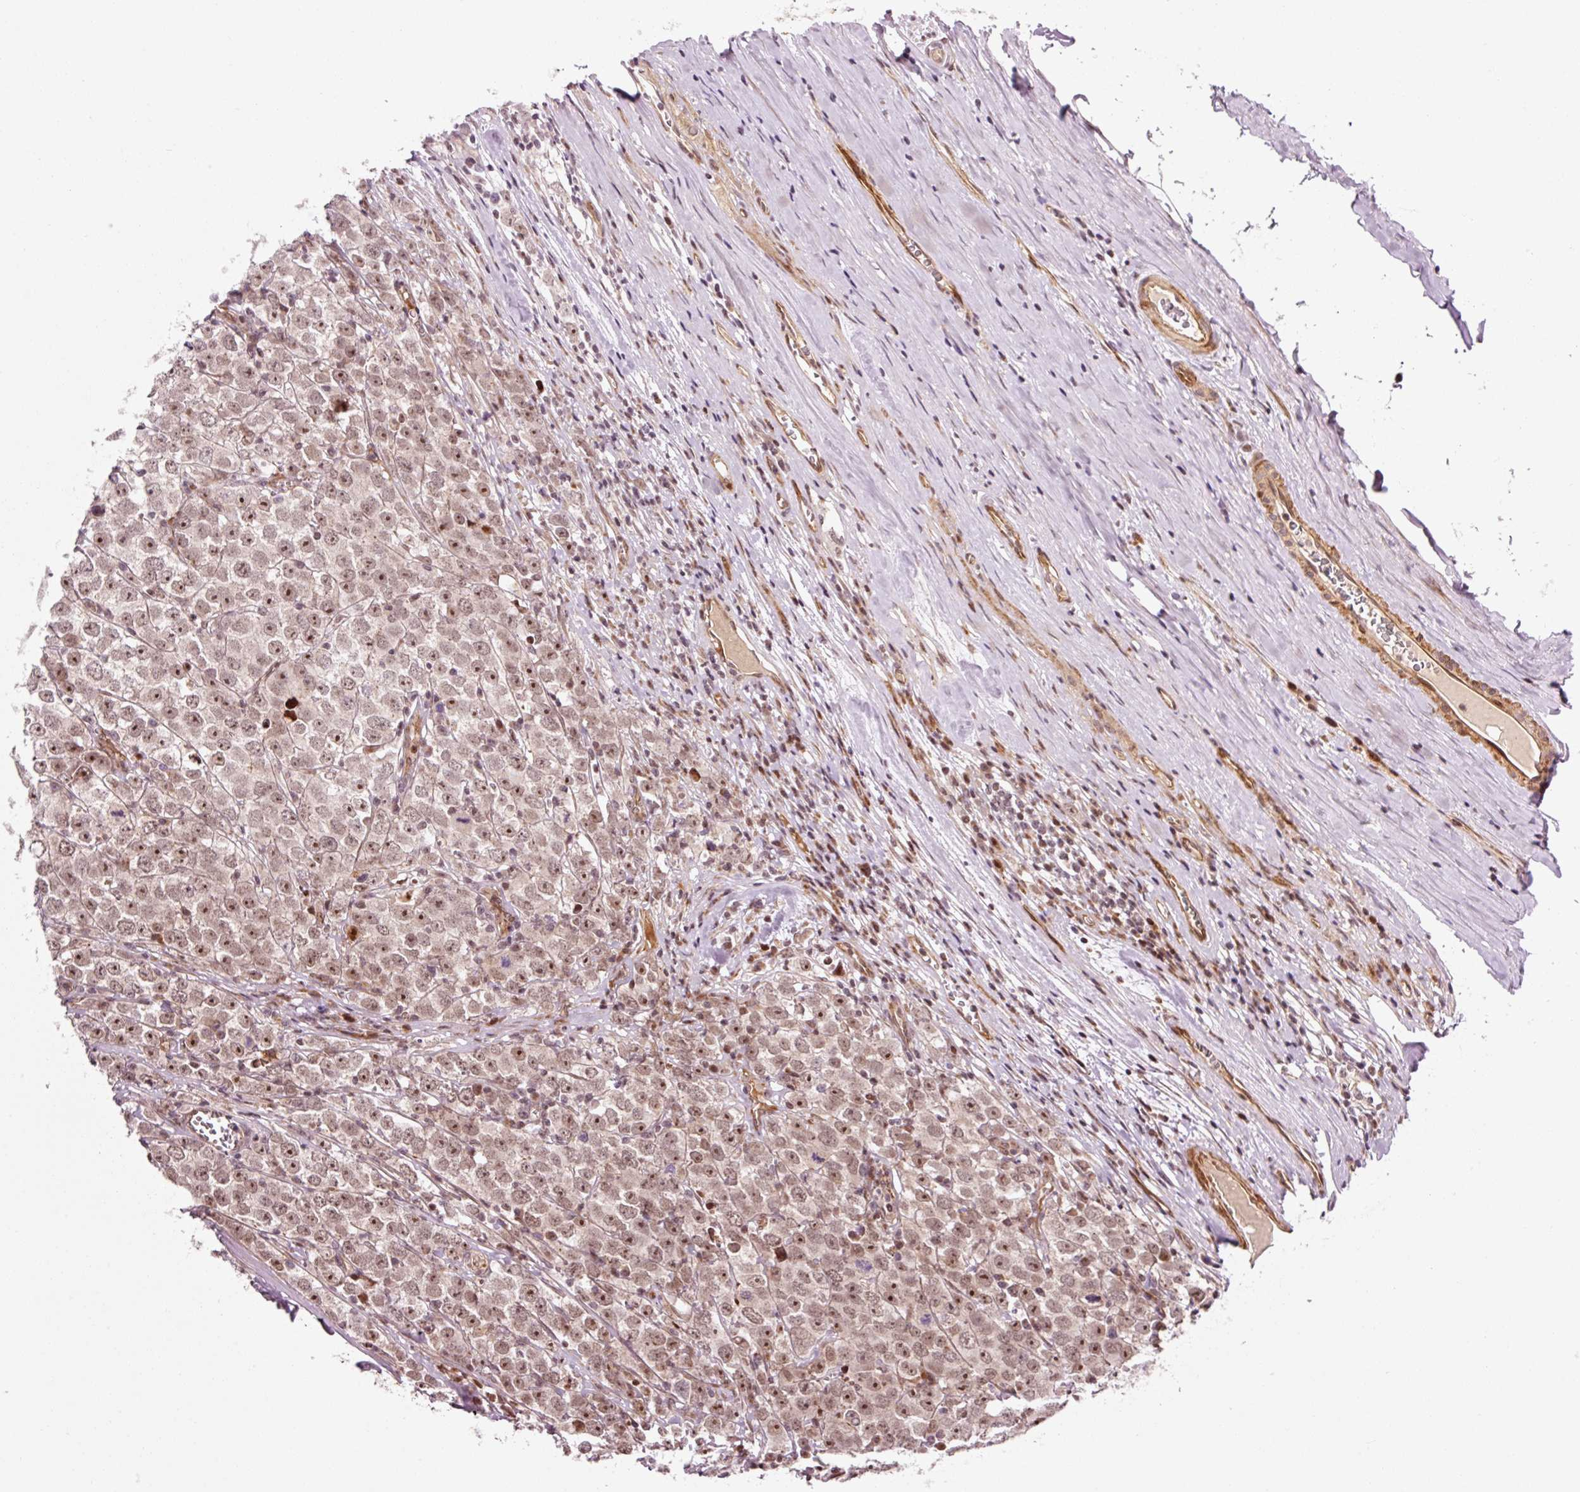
{"staining": {"intensity": "moderate", "quantity": "25%-75%", "location": "nuclear"}, "tissue": "testis cancer", "cell_type": "Tumor cells", "image_type": "cancer", "snomed": [{"axis": "morphology", "description": "Seminoma, NOS"}, {"axis": "morphology", "description": "Carcinoma, Embryonal, NOS"}, {"axis": "topography", "description": "Testis"}], "caption": "Testis cancer (seminoma) was stained to show a protein in brown. There is medium levels of moderate nuclear expression in approximately 25%-75% of tumor cells. (DAB IHC with brightfield microscopy, high magnification).", "gene": "ANKRD20A1", "patient": {"sex": "male", "age": 52}}